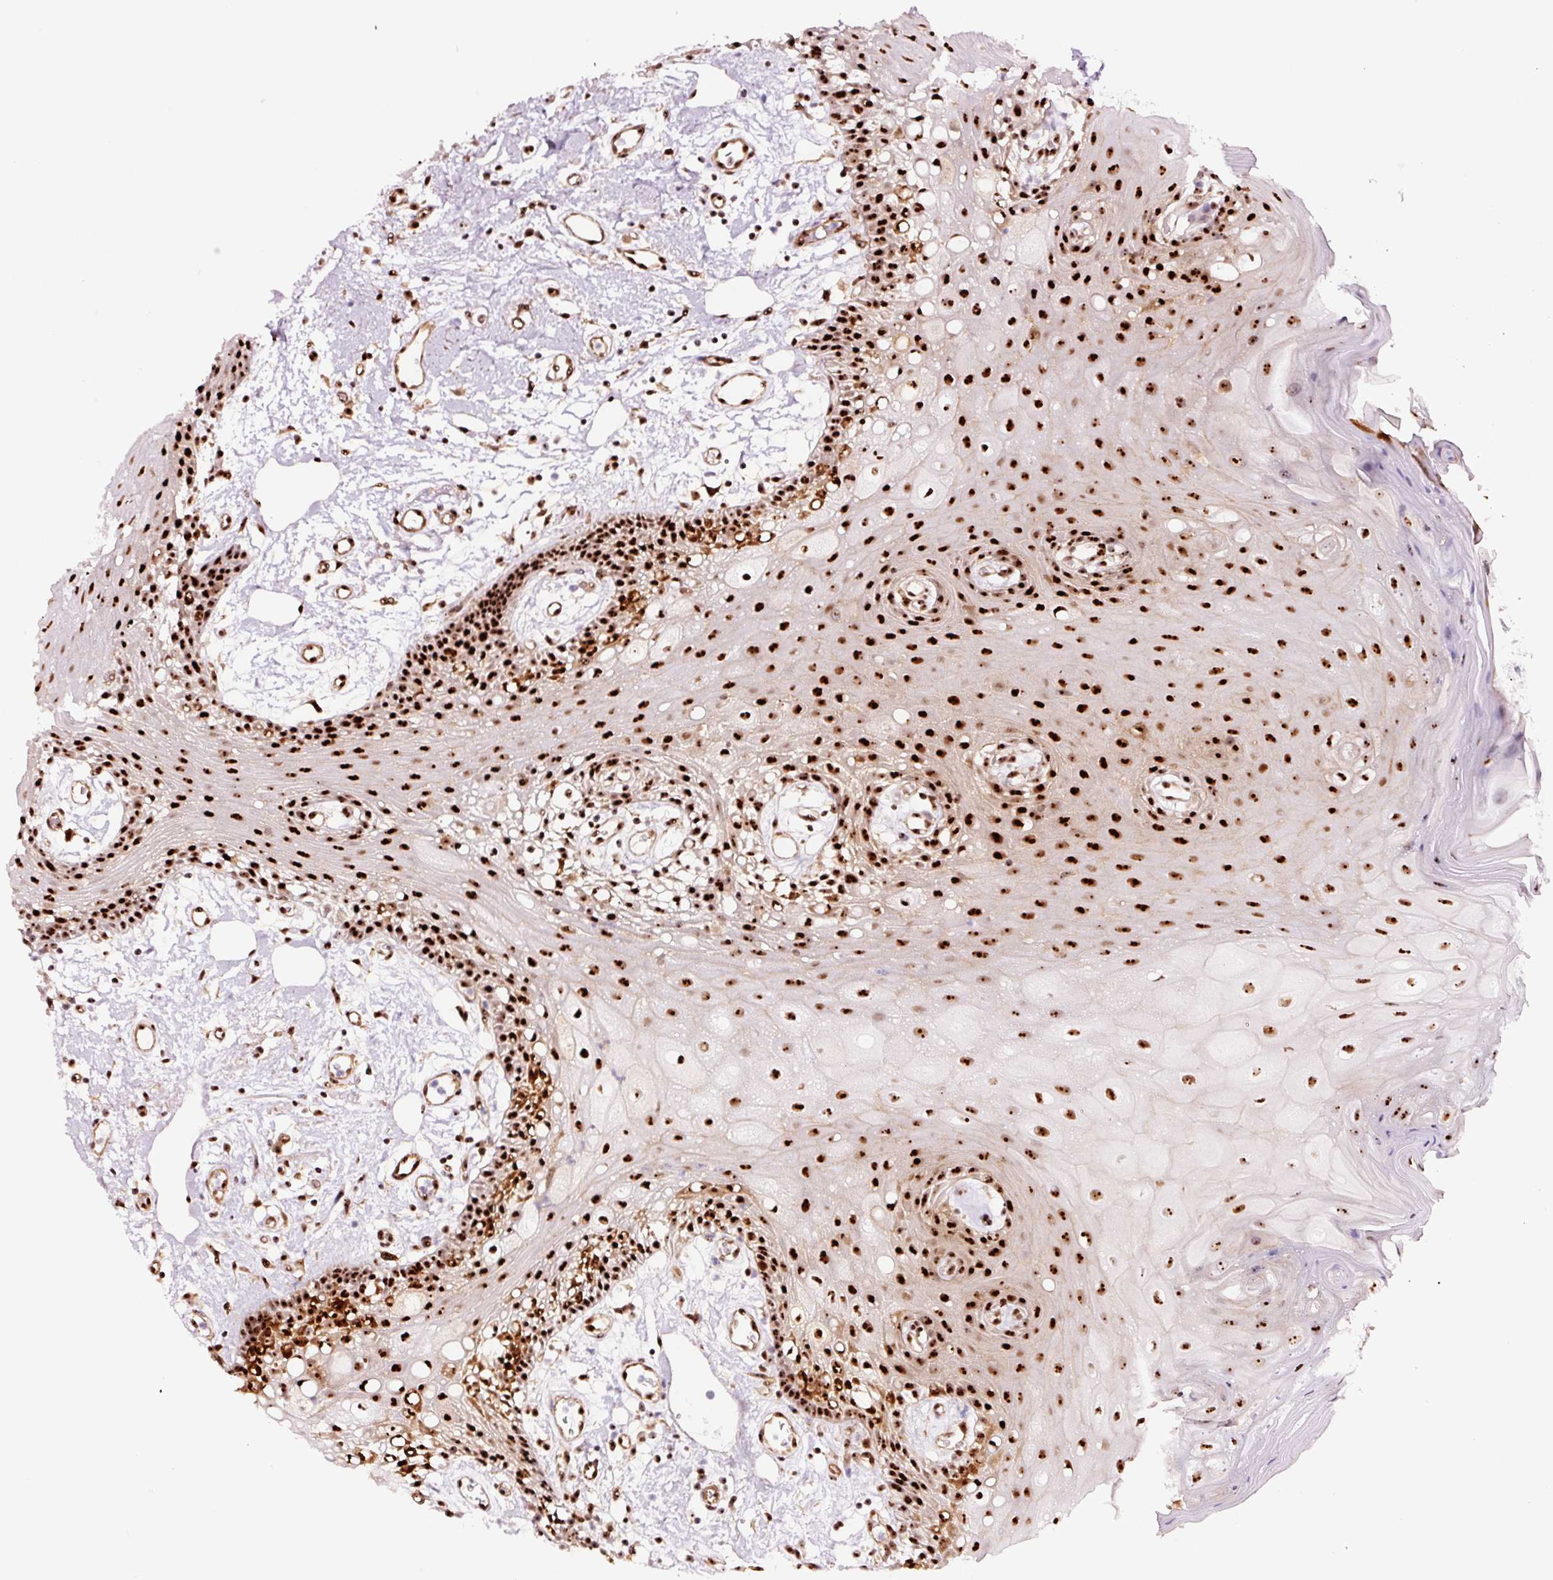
{"staining": {"intensity": "strong", "quantity": ">75%", "location": "nuclear"}, "tissue": "oral mucosa", "cell_type": "Squamous epithelial cells", "image_type": "normal", "snomed": [{"axis": "morphology", "description": "Normal tissue, NOS"}, {"axis": "topography", "description": "Oral tissue"}], "caption": "Squamous epithelial cells demonstrate high levels of strong nuclear positivity in about >75% of cells in benign human oral mucosa. Nuclei are stained in blue.", "gene": "GNL3", "patient": {"sex": "female", "age": 59}}